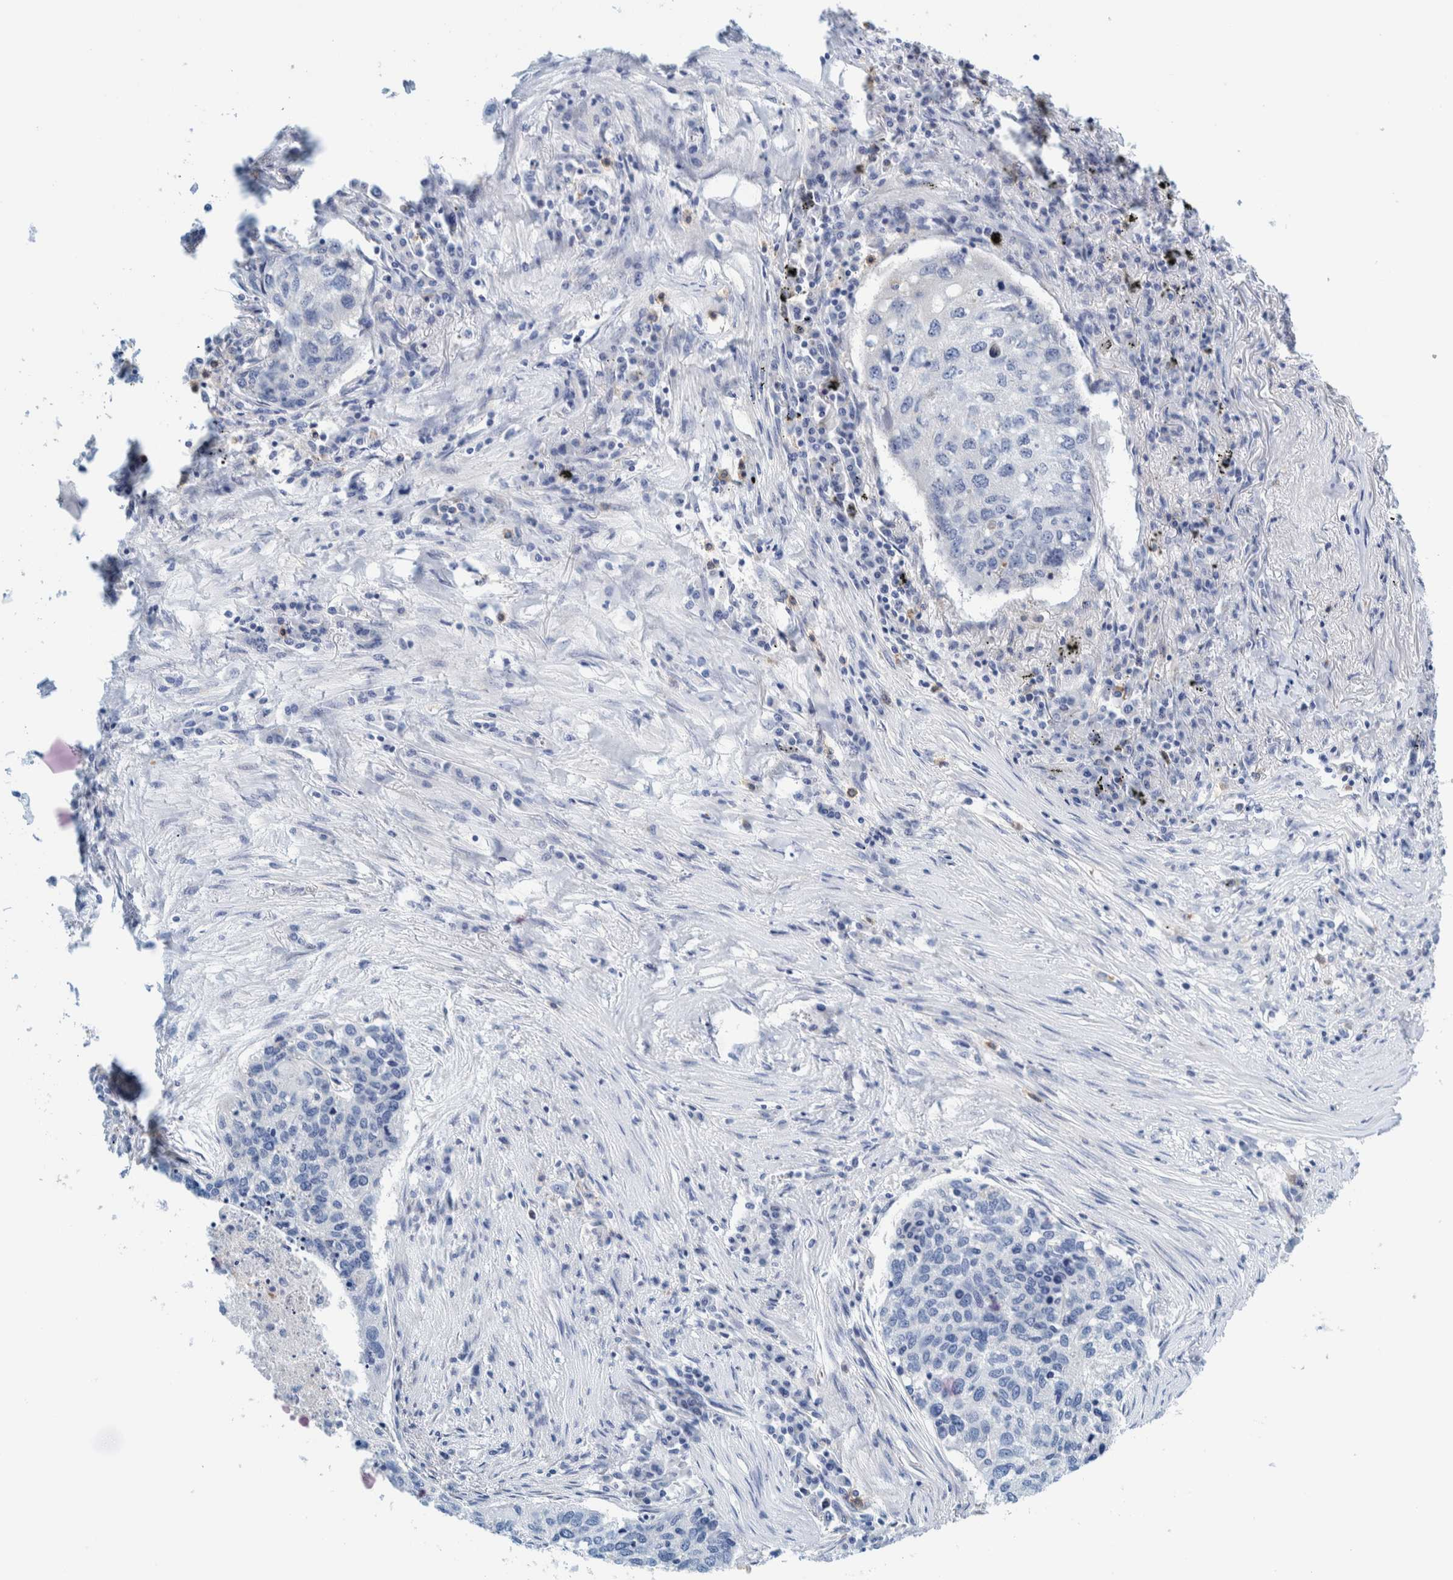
{"staining": {"intensity": "negative", "quantity": "none", "location": "none"}, "tissue": "lung cancer", "cell_type": "Tumor cells", "image_type": "cancer", "snomed": [{"axis": "morphology", "description": "Squamous cell carcinoma, NOS"}, {"axis": "topography", "description": "Lung"}], "caption": "A histopathology image of lung cancer (squamous cell carcinoma) stained for a protein displays no brown staining in tumor cells.", "gene": "MOG", "patient": {"sex": "female", "age": 63}}